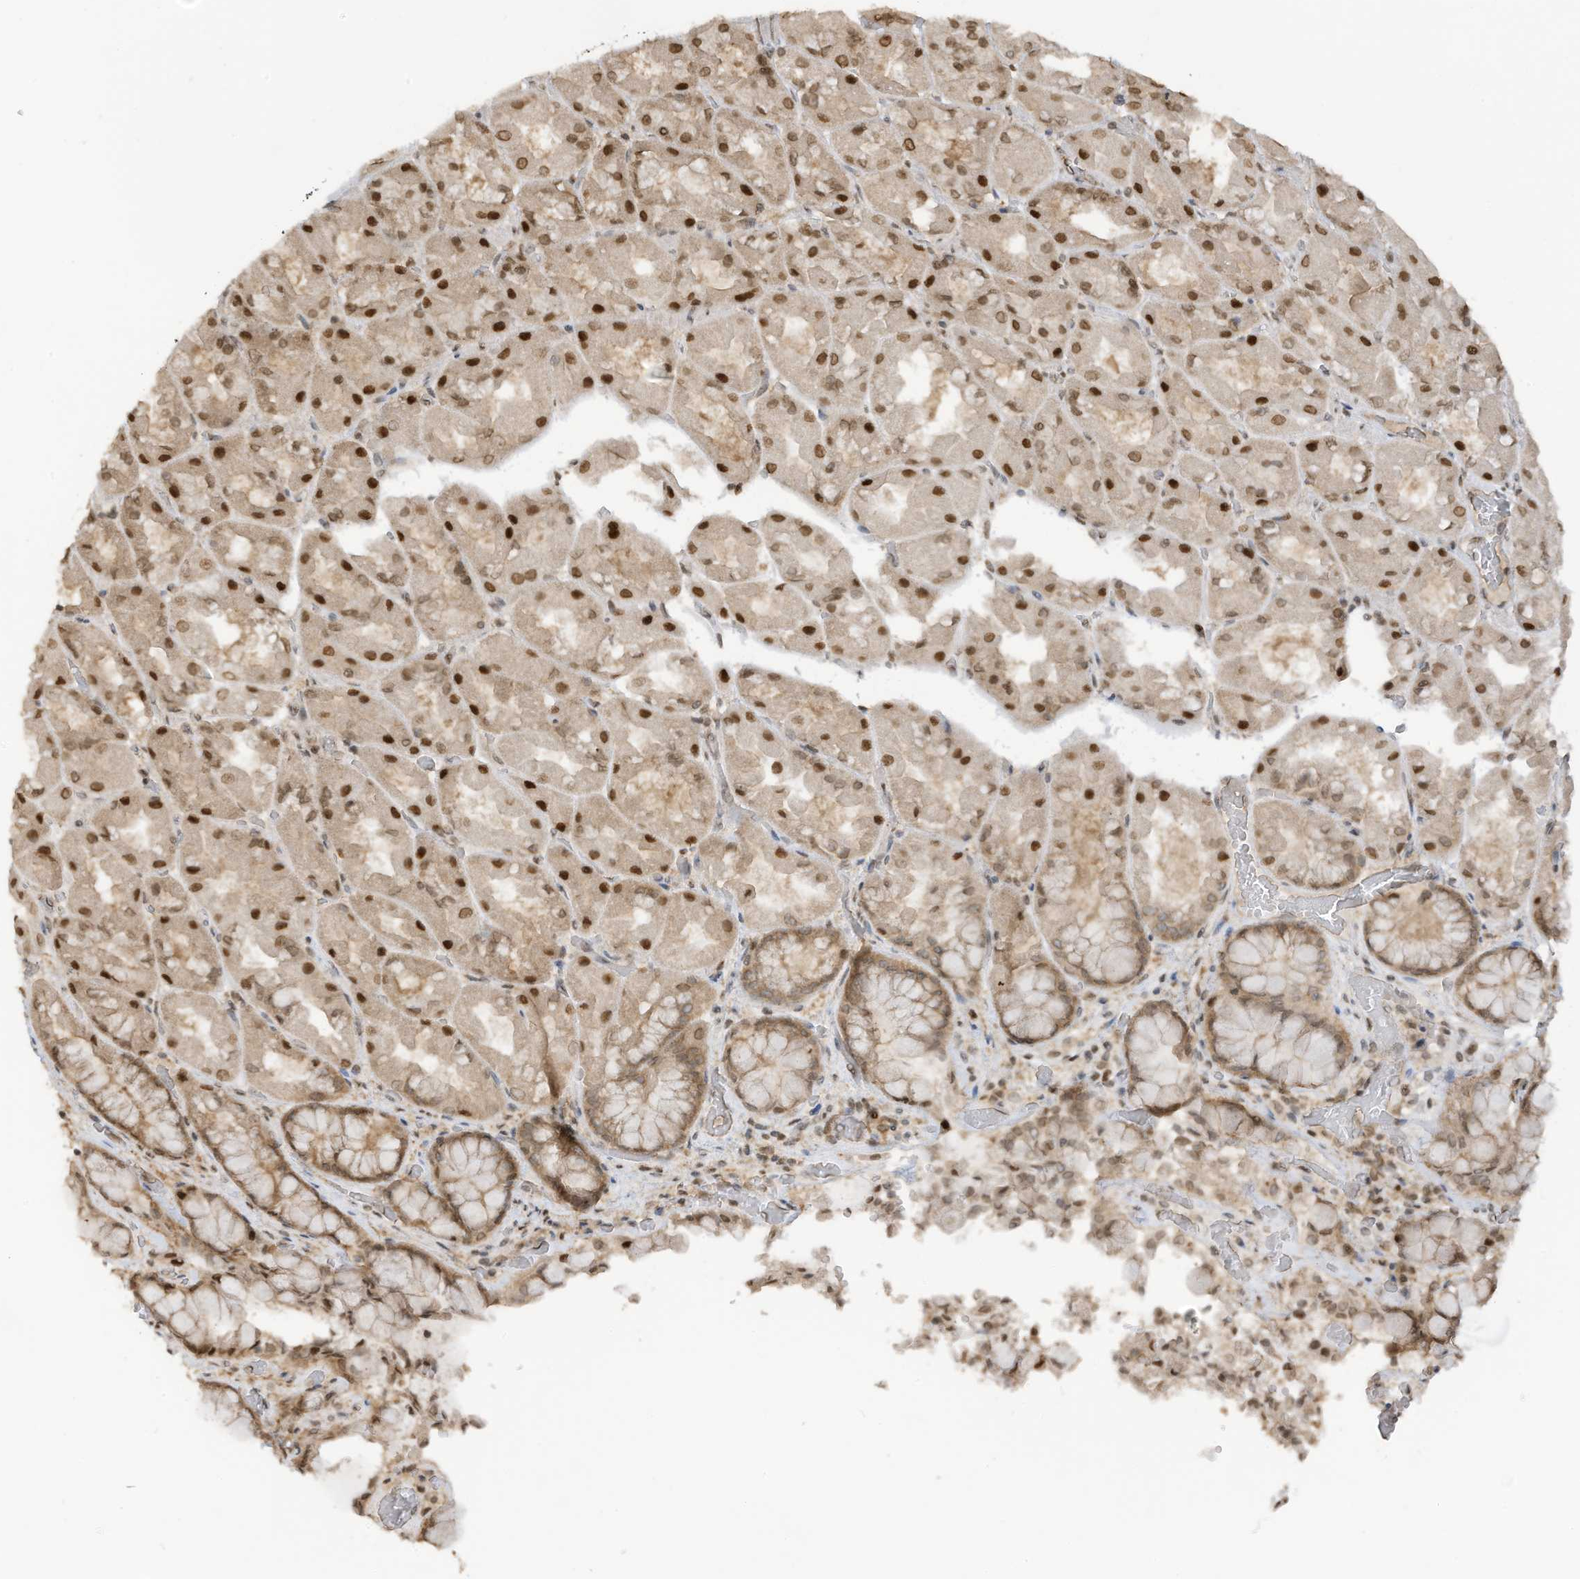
{"staining": {"intensity": "strong", "quantity": "25%-75%", "location": "nuclear"}, "tissue": "stomach", "cell_type": "Glandular cells", "image_type": "normal", "snomed": [{"axis": "morphology", "description": "Normal tissue, NOS"}, {"axis": "topography", "description": "Stomach"}], "caption": "The photomicrograph demonstrates staining of normal stomach, revealing strong nuclear protein expression (brown color) within glandular cells. (DAB IHC with brightfield microscopy, high magnification).", "gene": "KPNB1", "patient": {"sex": "female", "age": 61}}